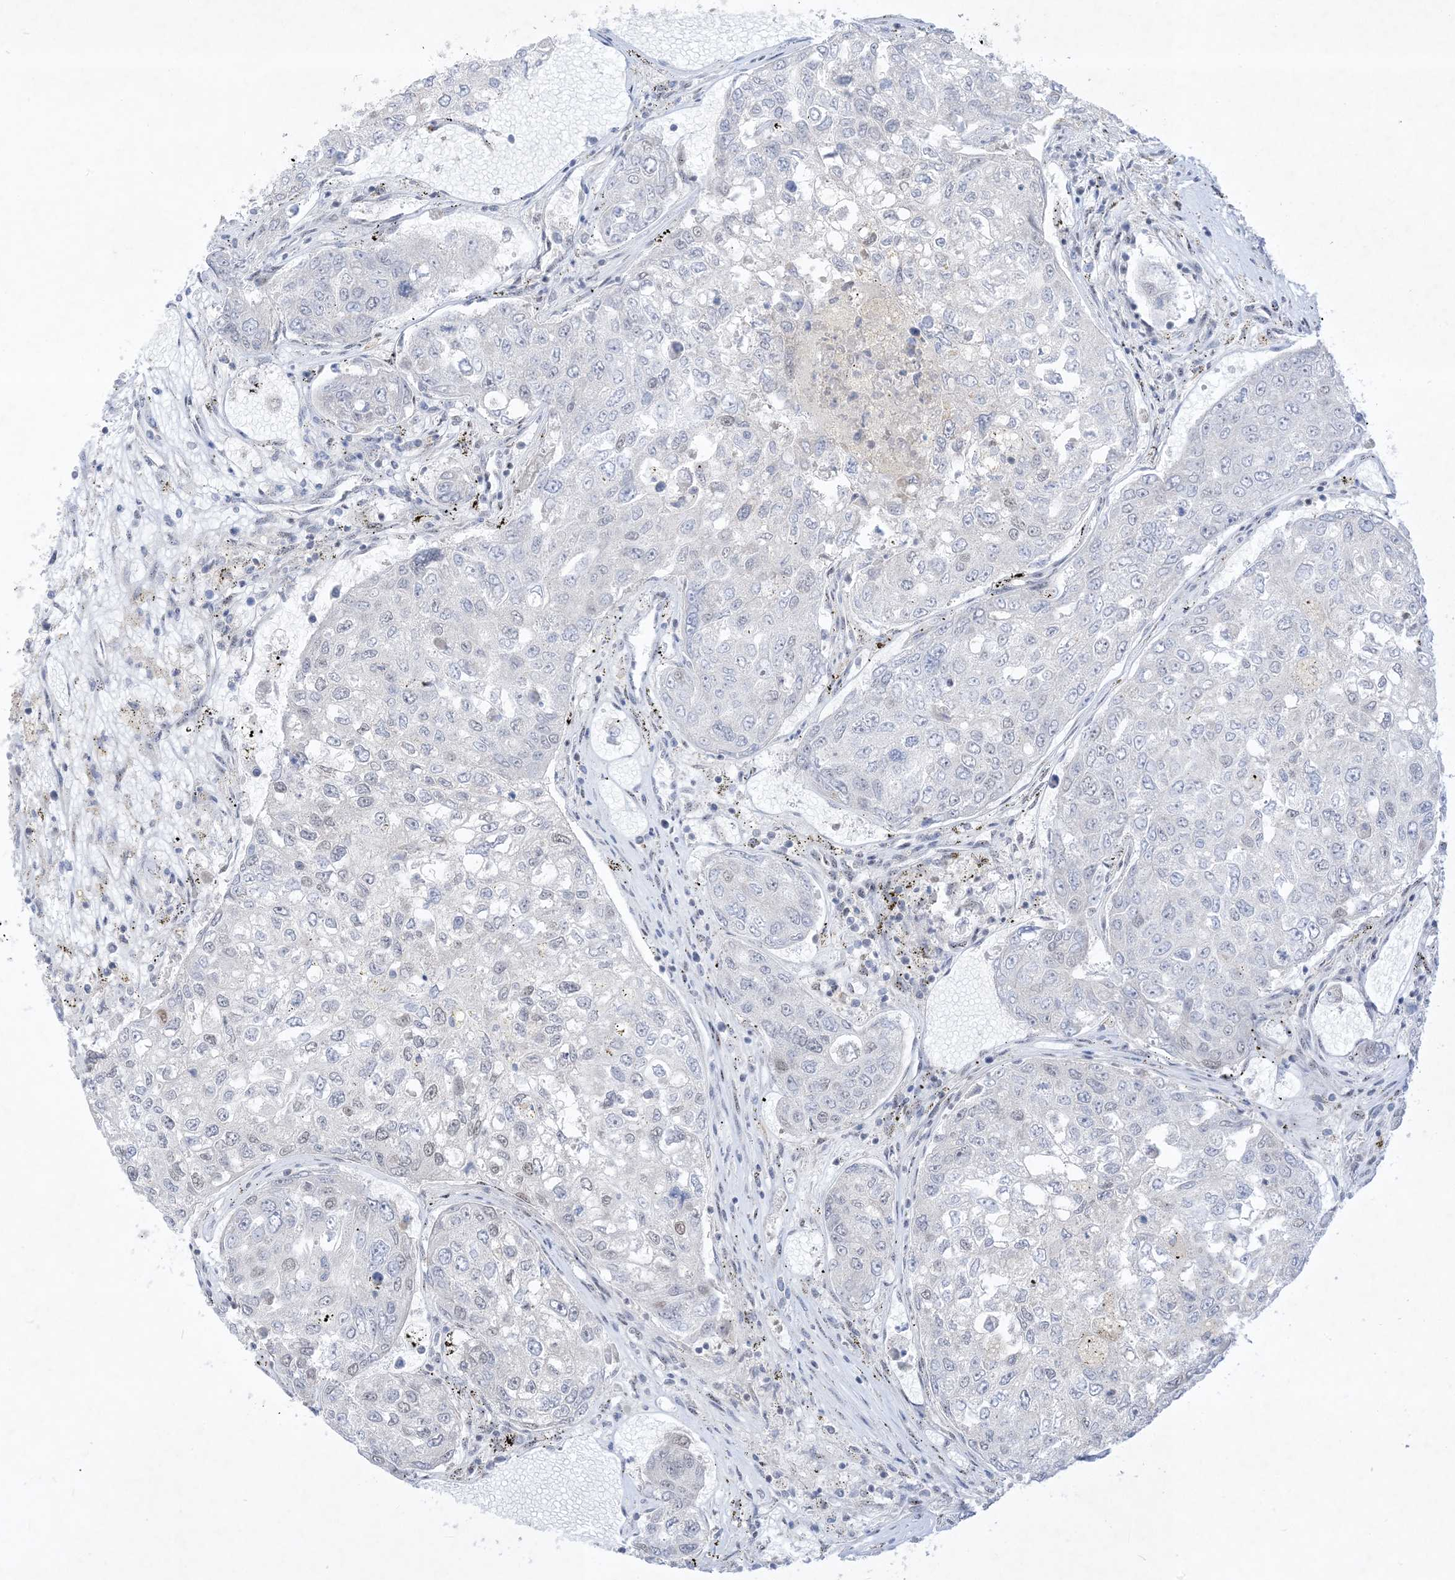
{"staining": {"intensity": "negative", "quantity": "none", "location": "none"}, "tissue": "urothelial cancer", "cell_type": "Tumor cells", "image_type": "cancer", "snomed": [{"axis": "morphology", "description": "Urothelial carcinoma, High grade"}, {"axis": "topography", "description": "Lymph node"}, {"axis": "topography", "description": "Urinary bladder"}], "caption": "DAB immunohistochemical staining of human urothelial cancer displays no significant positivity in tumor cells.", "gene": "BHLHE40", "patient": {"sex": "male", "age": 51}}